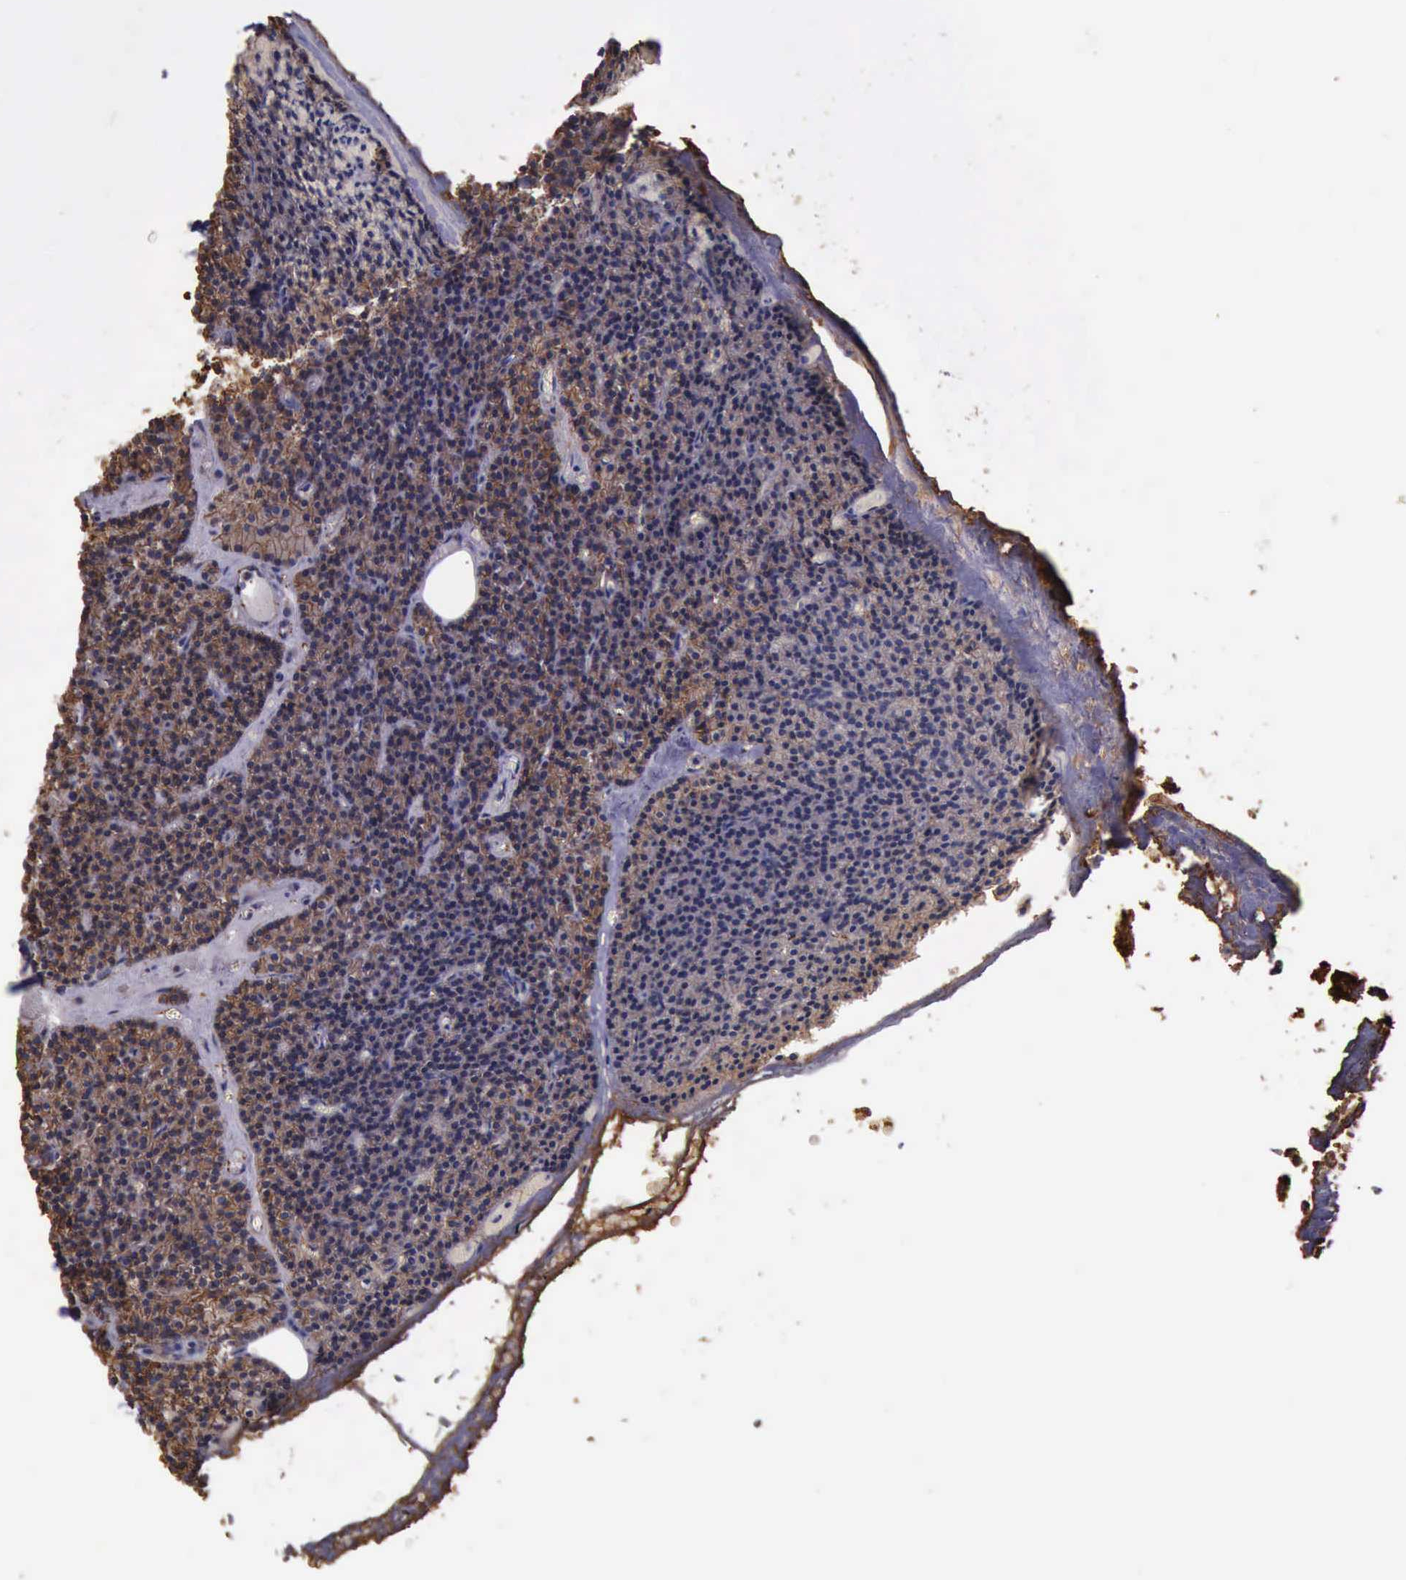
{"staining": {"intensity": "strong", "quantity": ">75%", "location": "cytoplasmic/membranous"}, "tissue": "parathyroid gland", "cell_type": "Glandular cells", "image_type": "normal", "snomed": [{"axis": "morphology", "description": "Normal tissue, NOS"}, {"axis": "topography", "description": "Parathyroid gland"}], "caption": "Protein positivity by immunohistochemistry exhibits strong cytoplasmic/membranous staining in about >75% of glandular cells in normal parathyroid gland.", "gene": "CTNNB1", "patient": {"sex": "male", "age": 57}}